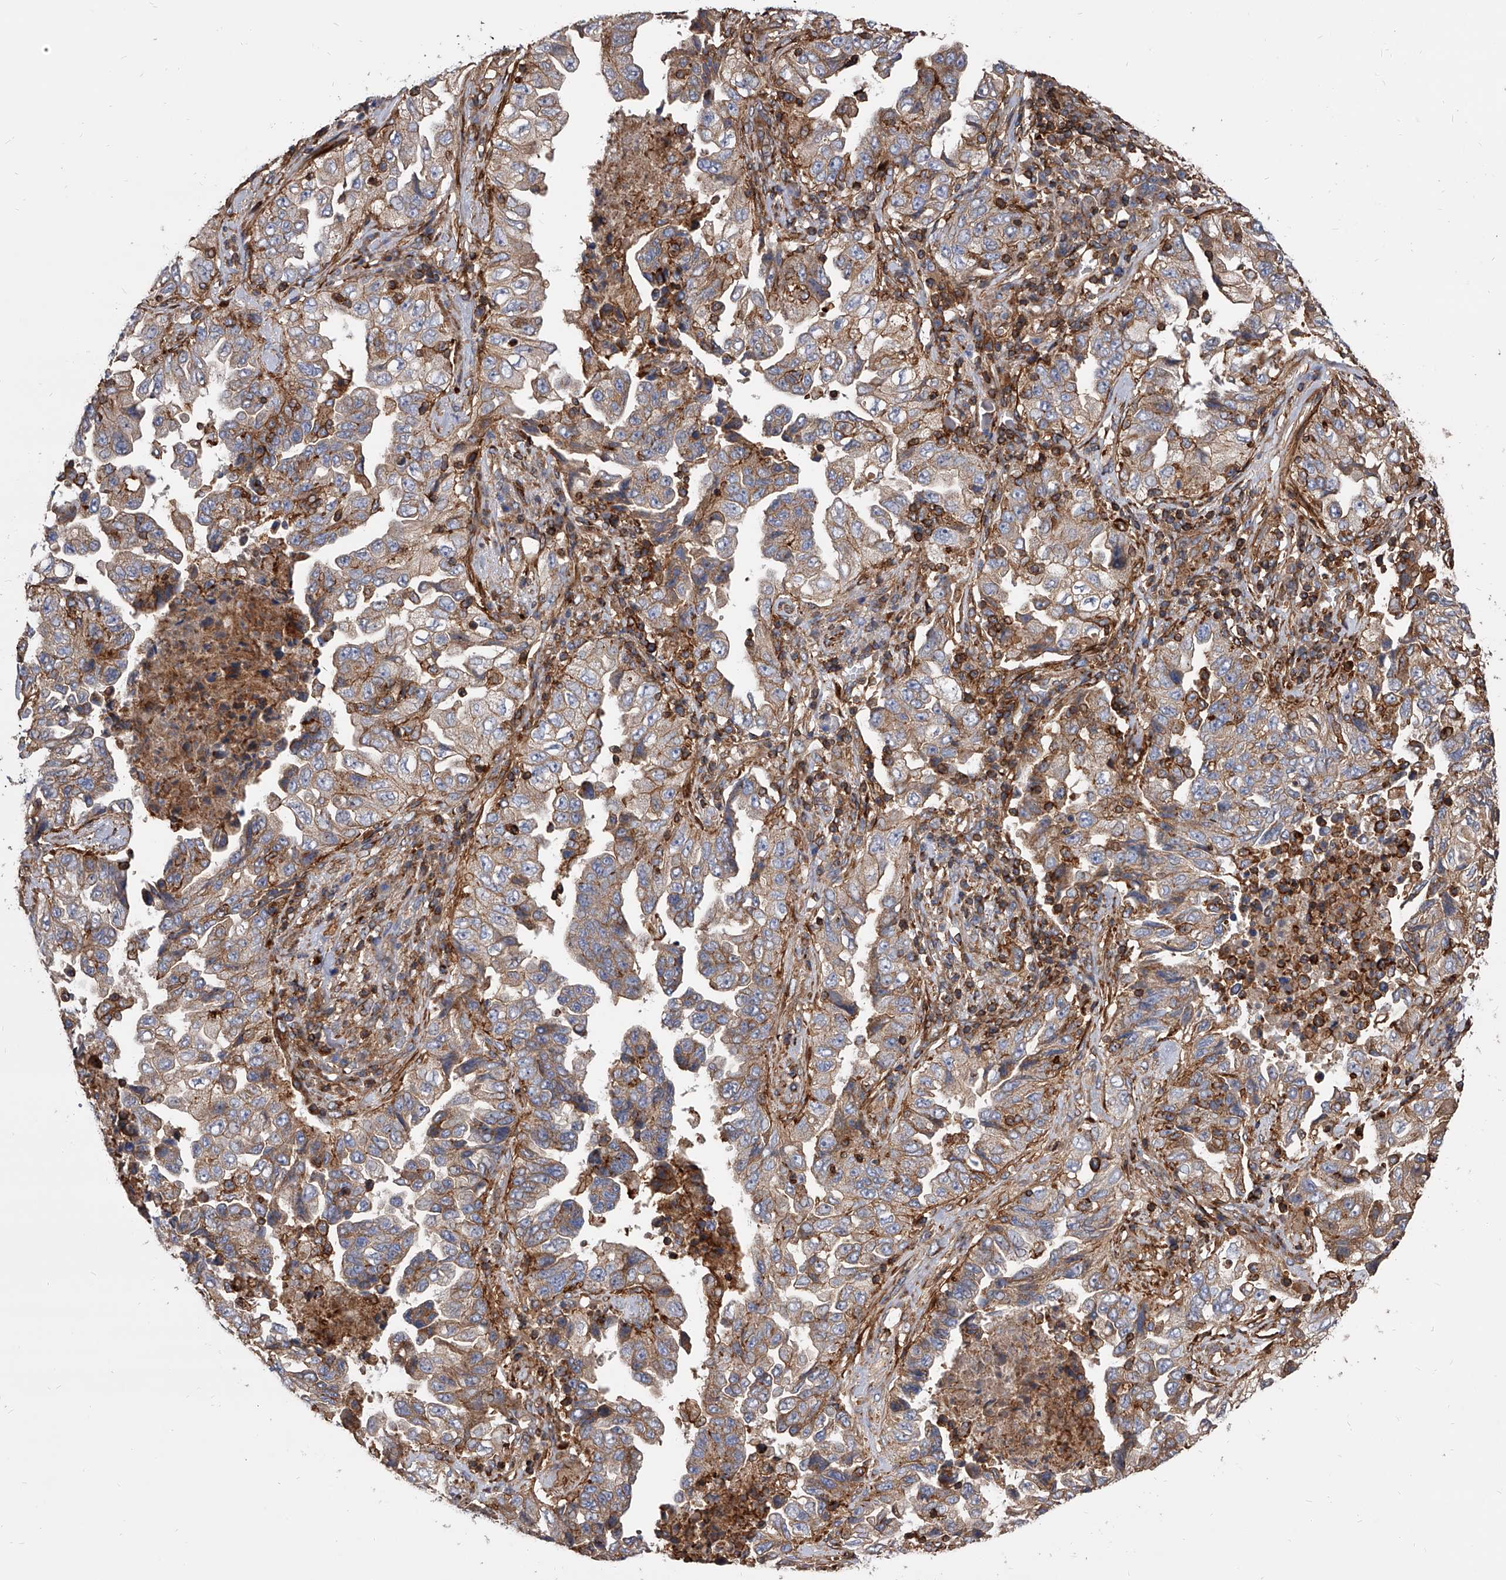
{"staining": {"intensity": "weak", "quantity": ">75%", "location": "cytoplasmic/membranous"}, "tissue": "lung cancer", "cell_type": "Tumor cells", "image_type": "cancer", "snomed": [{"axis": "morphology", "description": "Adenocarcinoma, NOS"}, {"axis": "topography", "description": "Lung"}], "caption": "An IHC micrograph of neoplastic tissue is shown. Protein staining in brown shows weak cytoplasmic/membranous positivity in lung adenocarcinoma within tumor cells.", "gene": "PISD", "patient": {"sex": "female", "age": 51}}